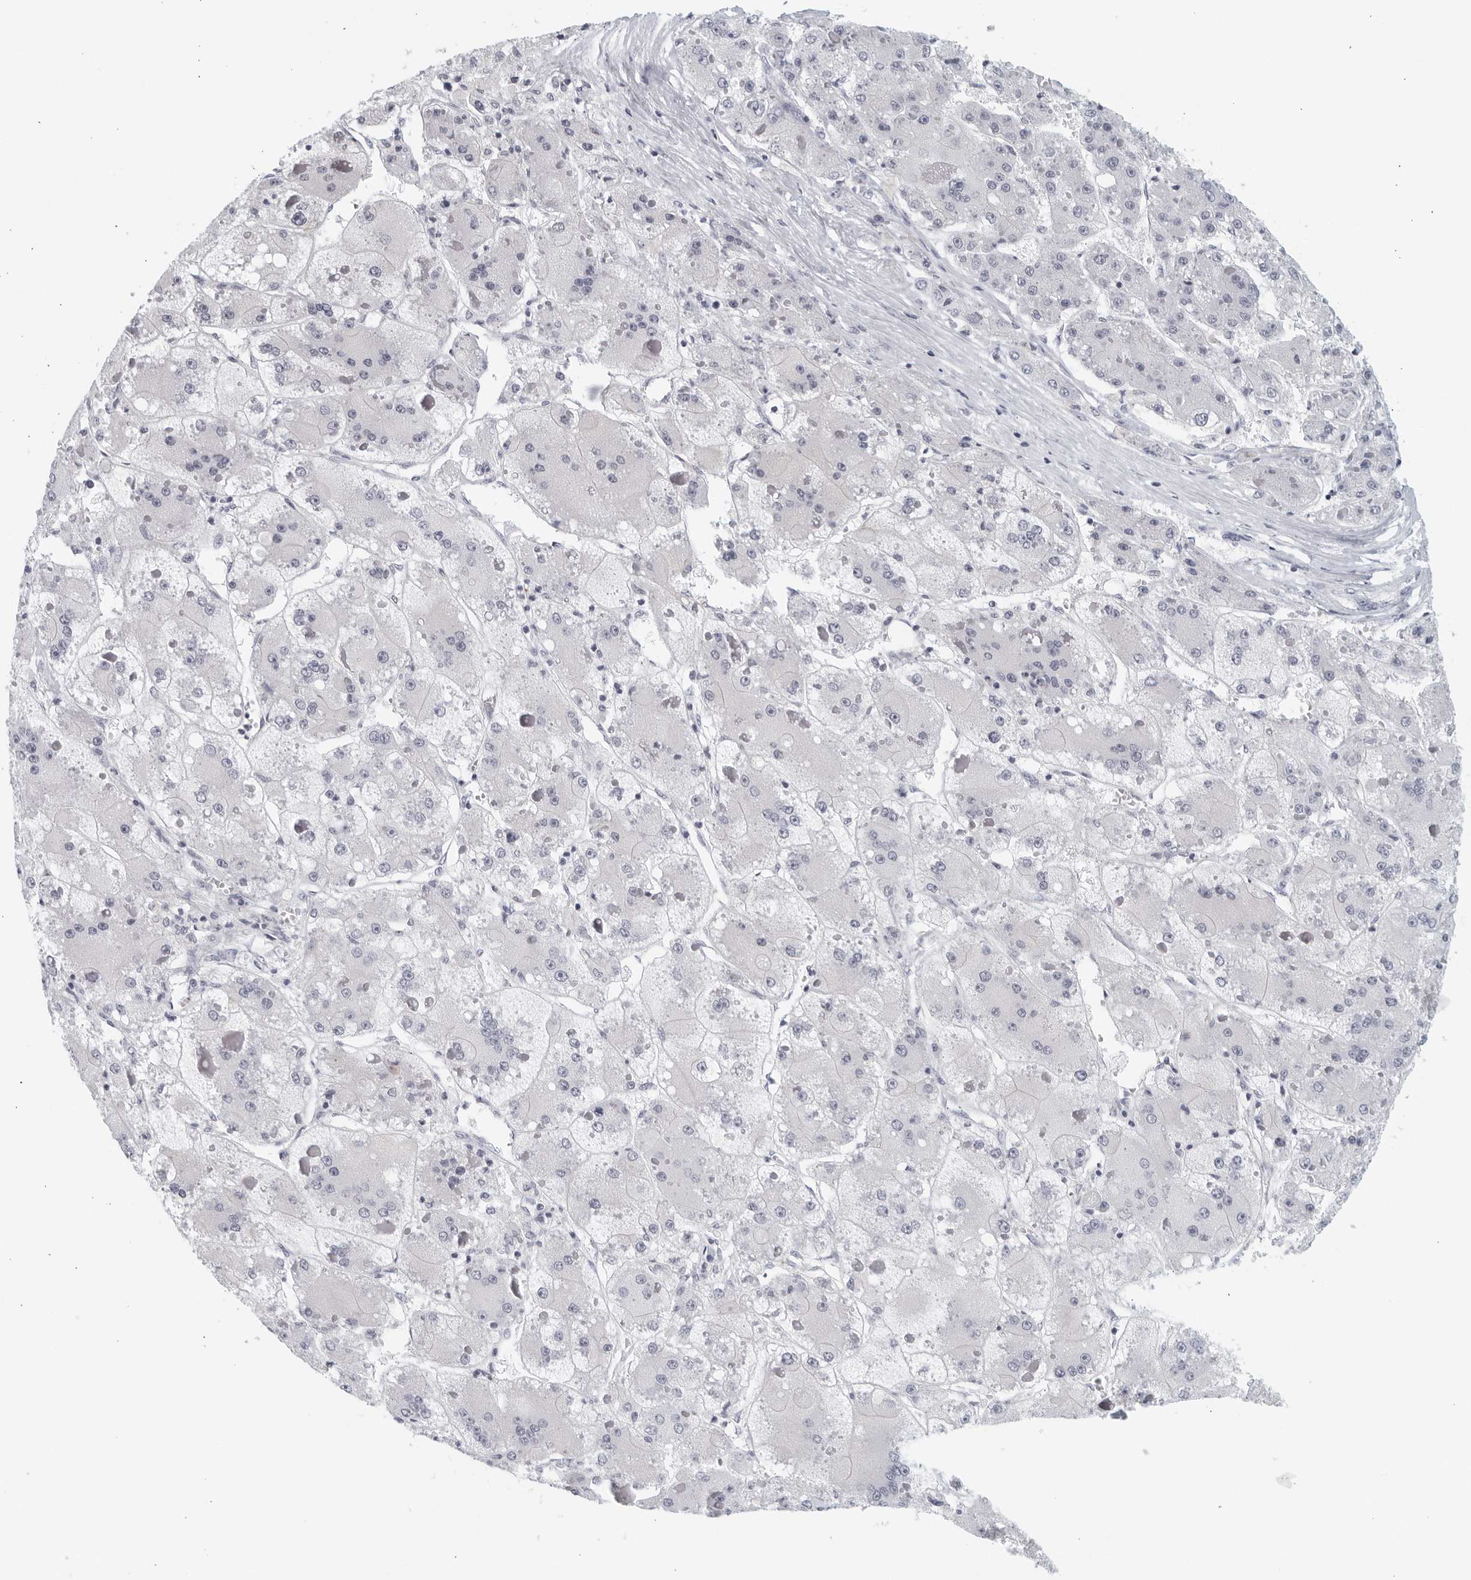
{"staining": {"intensity": "negative", "quantity": "none", "location": "none"}, "tissue": "liver cancer", "cell_type": "Tumor cells", "image_type": "cancer", "snomed": [{"axis": "morphology", "description": "Carcinoma, Hepatocellular, NOS"}, {"axis": "topography", "description": "Liver"}], "caption": "Hepatocellular carcinoma (liver) was stained to show a protein in brown. There is no significant staining in tumor cells.", "gene": "MATN1", "patient": {"sex": "female", "age": 73}}